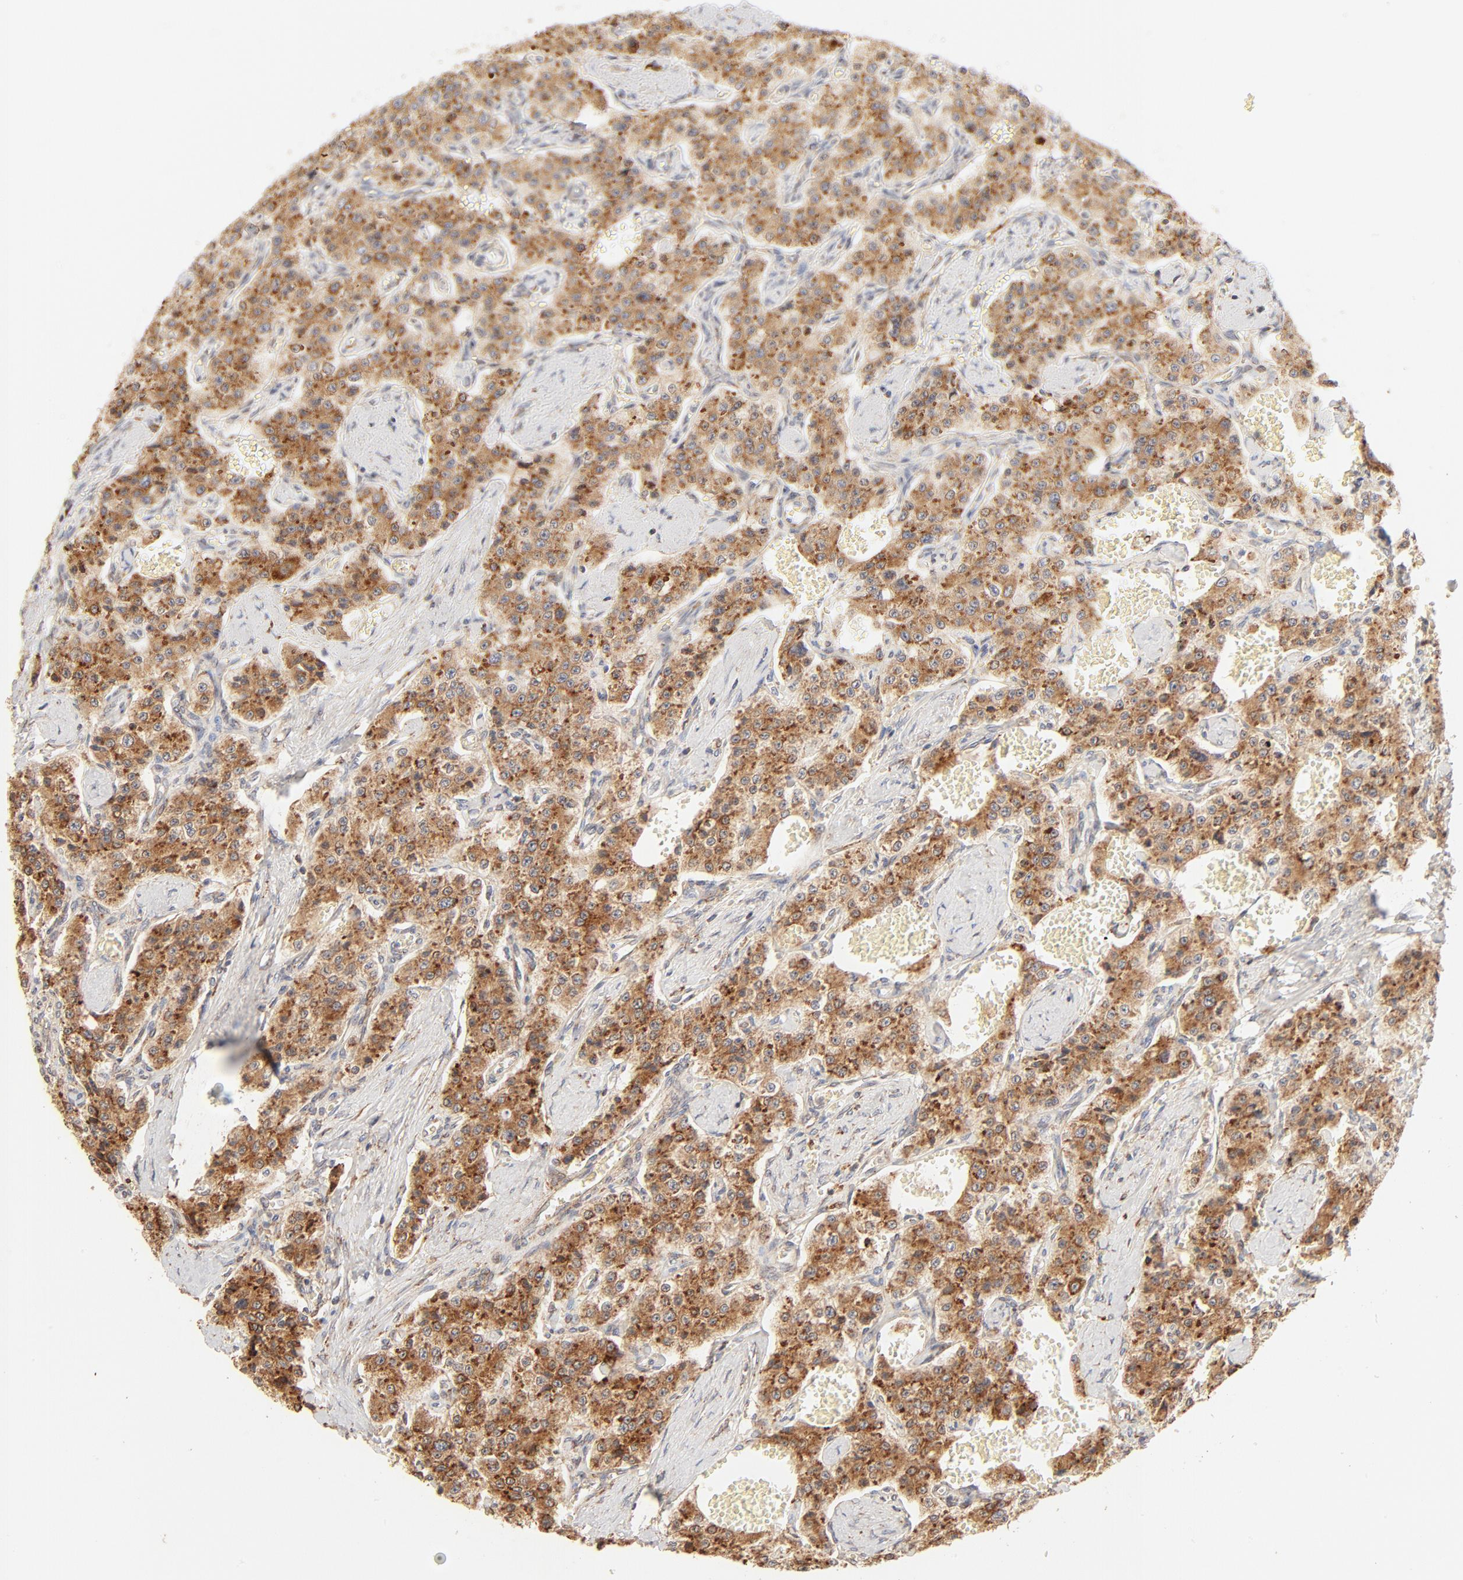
{"staining": {"intensity": "strong", "quantity": ">75%", "location": "cytoplasmic/membranous"}, "tissue": "carcinoid", "cell_type": "Tumor cells", "image_type": "cancer", "snomed": [{"axis": "morphology", "description": "Carcinoid, malignant, NOS"}, {"axis": "topography", "description": "Small intestine"}], "caption": "This is a micrograph of IHC staining of carcinoid (malignant), which shows strong positivity in the cytoplasmic/membranous of tumor cells.", "gene": "PARP12", "patient": {"sex": "male", "age": 52}}